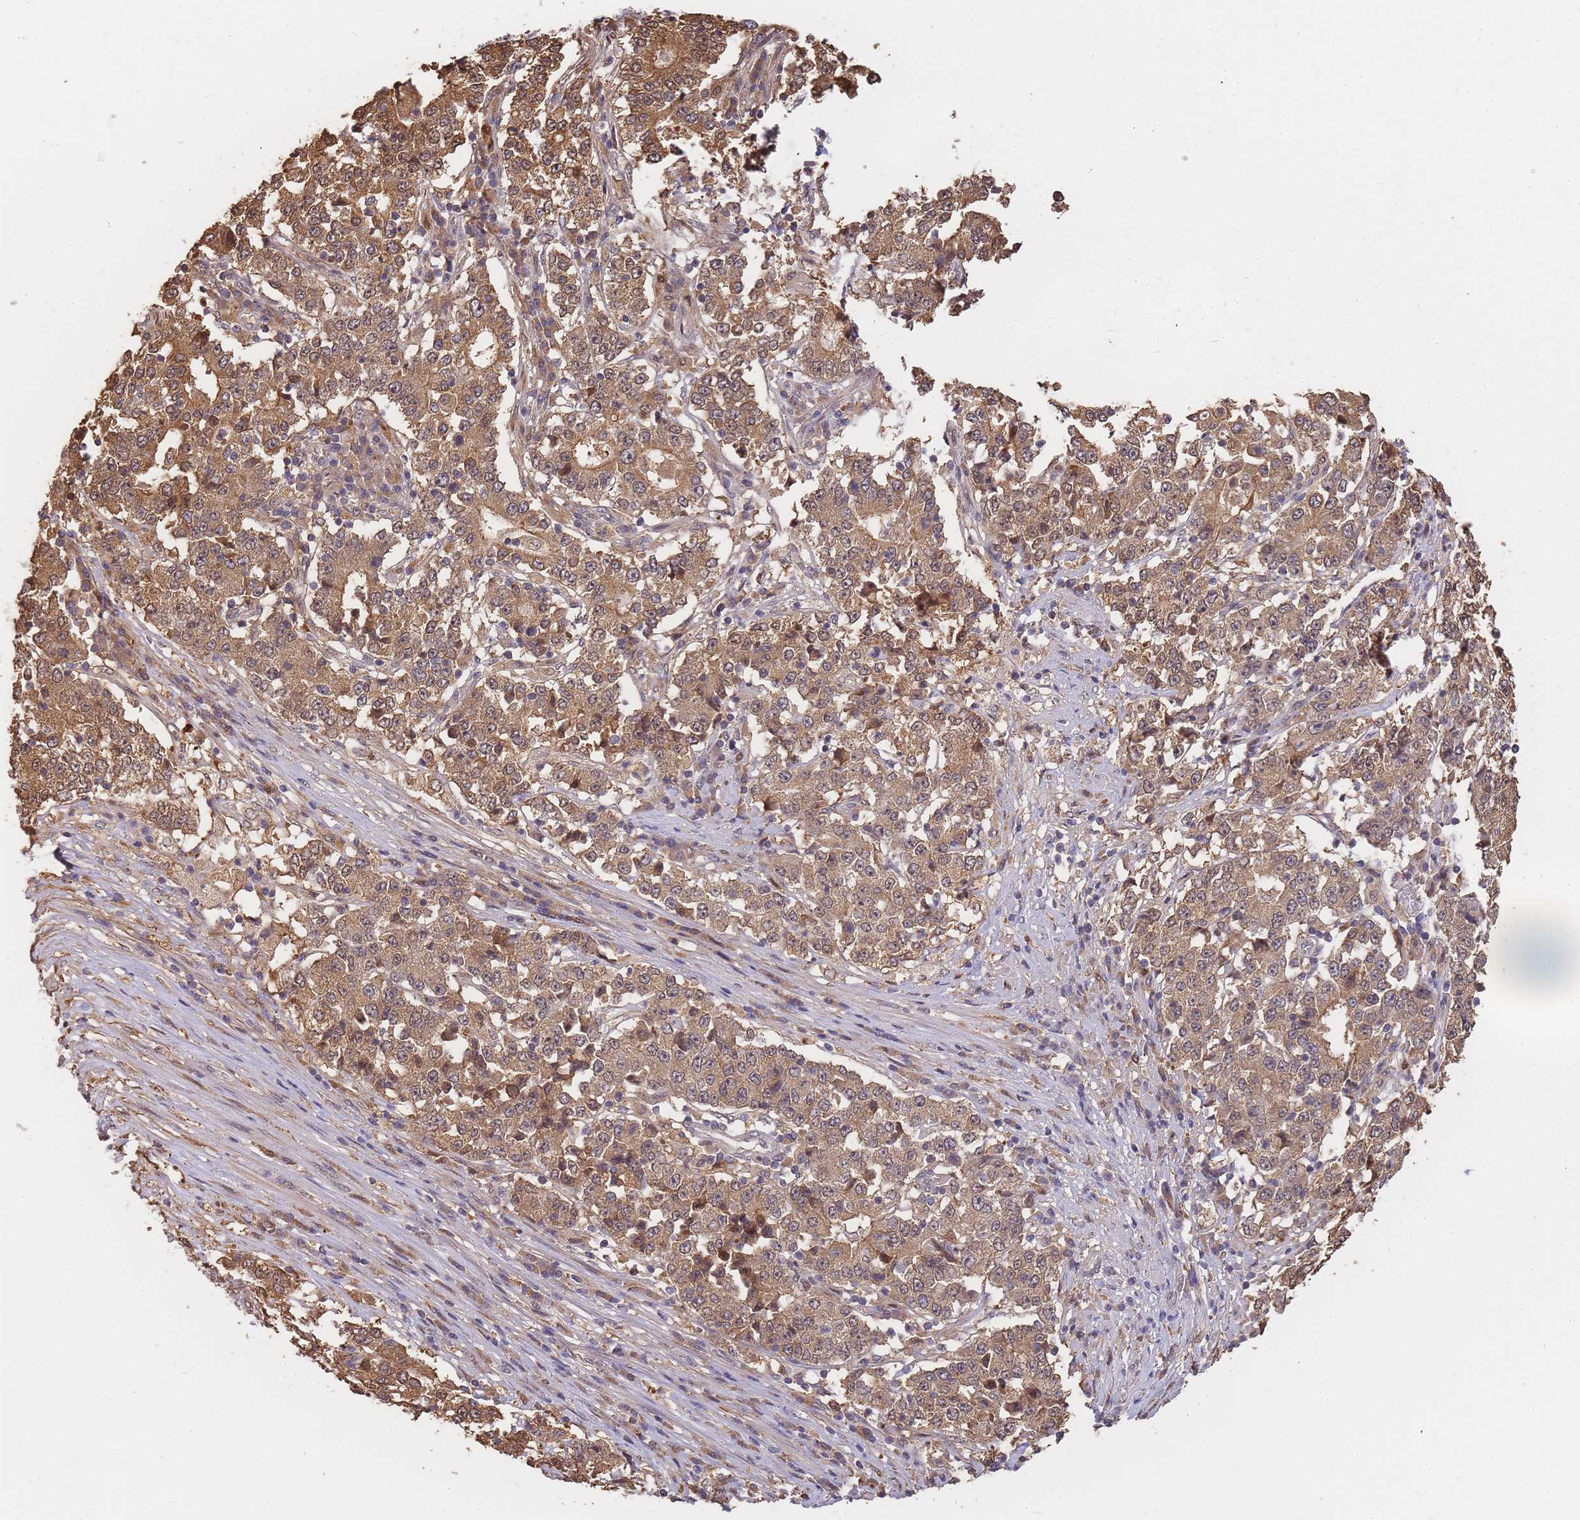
{"staining": {"intensity": "moderate", "quantity": ">75%", "location": "cytoplasmic/membranous,nuclear"}, "tissue": "stomach cancer", "cell_type": "Tumor cells", "image_type": "cancer", "snomed": [{"axis": "morphology", "description": "Adenocarcinoma, NOS"}, {"axis": "topography", "description": "Stomach"}], "caption": "A high-resolution photomicrograph shows immunohistochemistry staining of stomach adenocarcinoma, which reveals moderate cytoplasmic/membranous and nuclear positivity in about >75% of tumor cells.", "gene": "CDKN2AIPNL", "patient": {"sex": "male", "age": 59}}